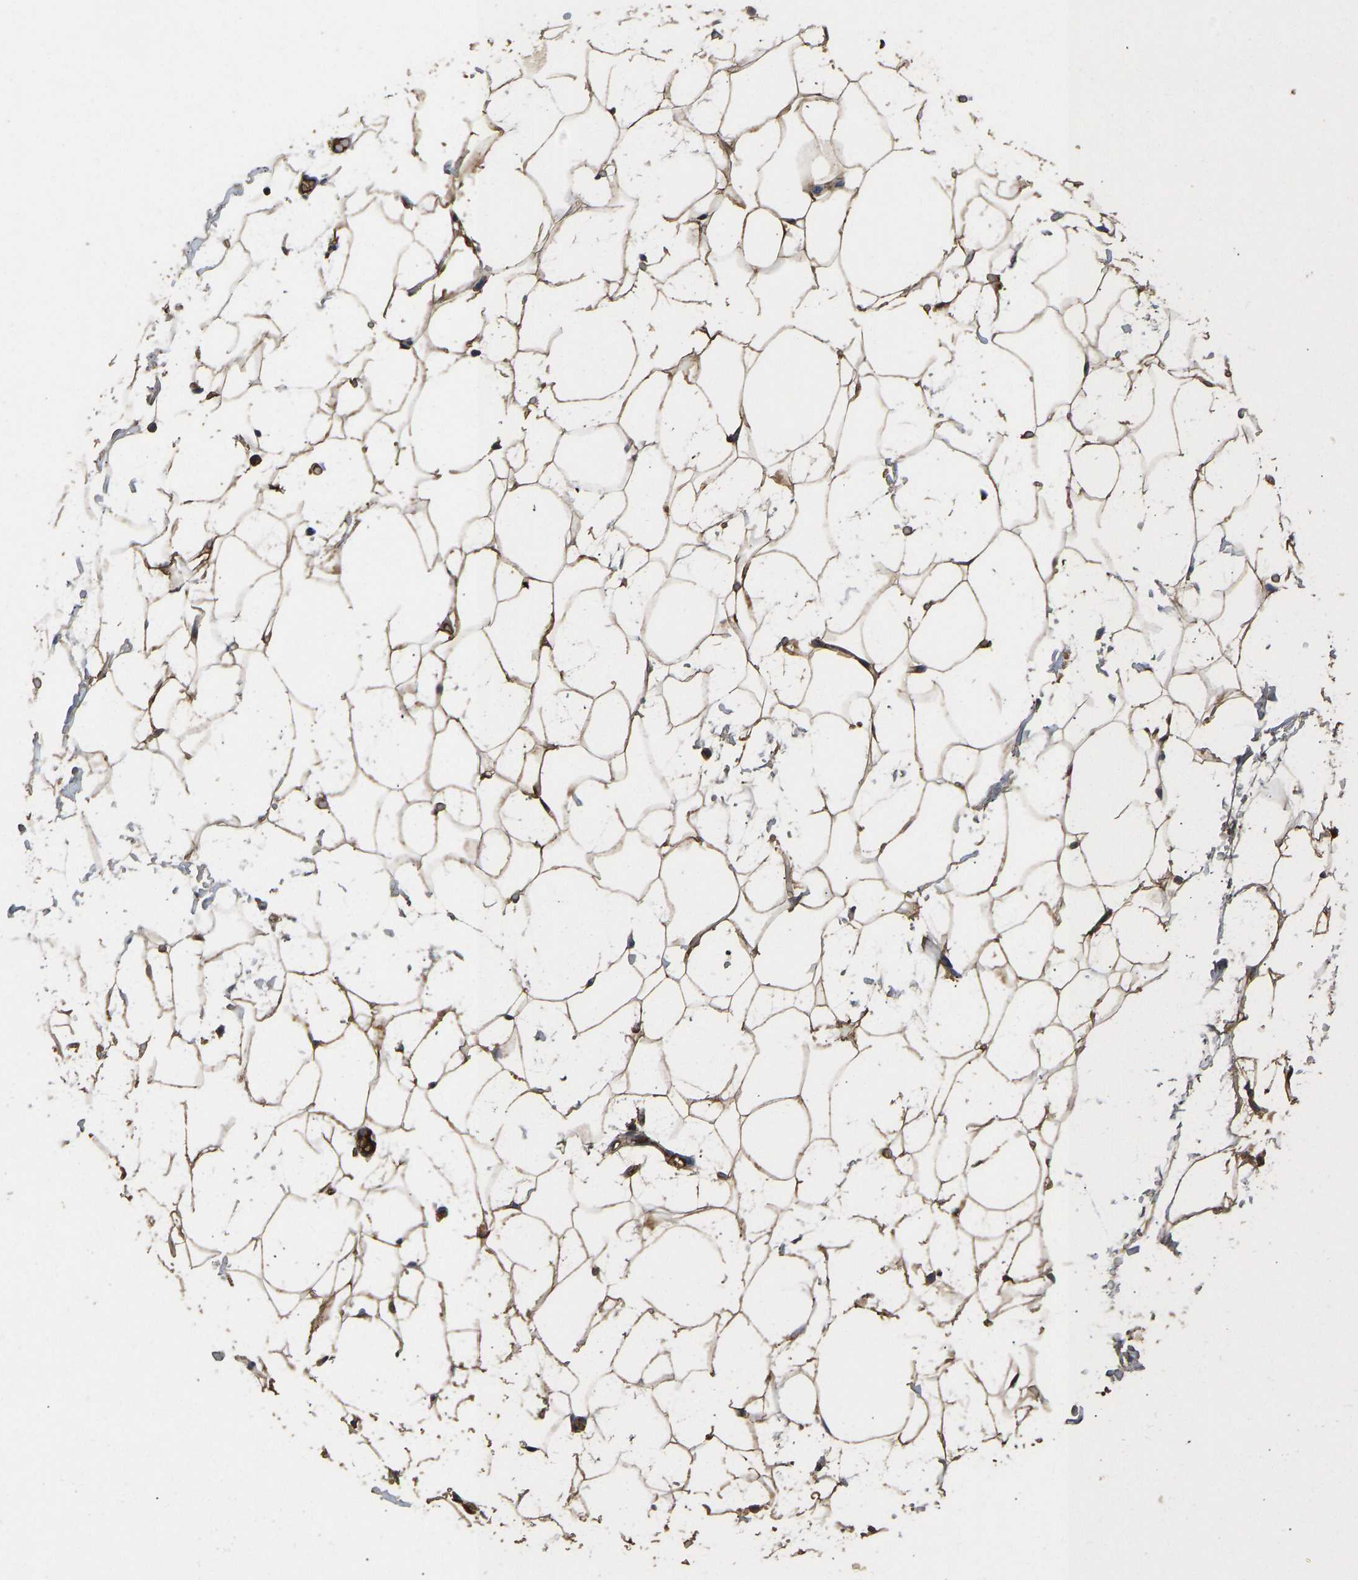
{"staining": {"intensity": "moderate", "quantity": "25%-75%", "location": "cytoplasmic/membranous"}, "tissue": "adipose tissue", "cell_type": "Adipocytes", "image_type": "normal", "snomed": [{"axis": "morphology", "description": "Normal tissue, NOS"}, {"axis": "topography", "description": "Breast"}, {"axis": "topography", "description": "Soft tissue"}], "caption": "Immunohistochemistry (IHC) of normal adipose tissue displays medium levels of moderate cytoplasmic/membranous positivity in about 25%-75% of adipocytes. (DAB (3,3'-diaminobenzidine) IHC, brown staining for protein, blue staining for nuclei).", "gene": "VCPKMT", "patient": {"sex": "female", "age": 75}}